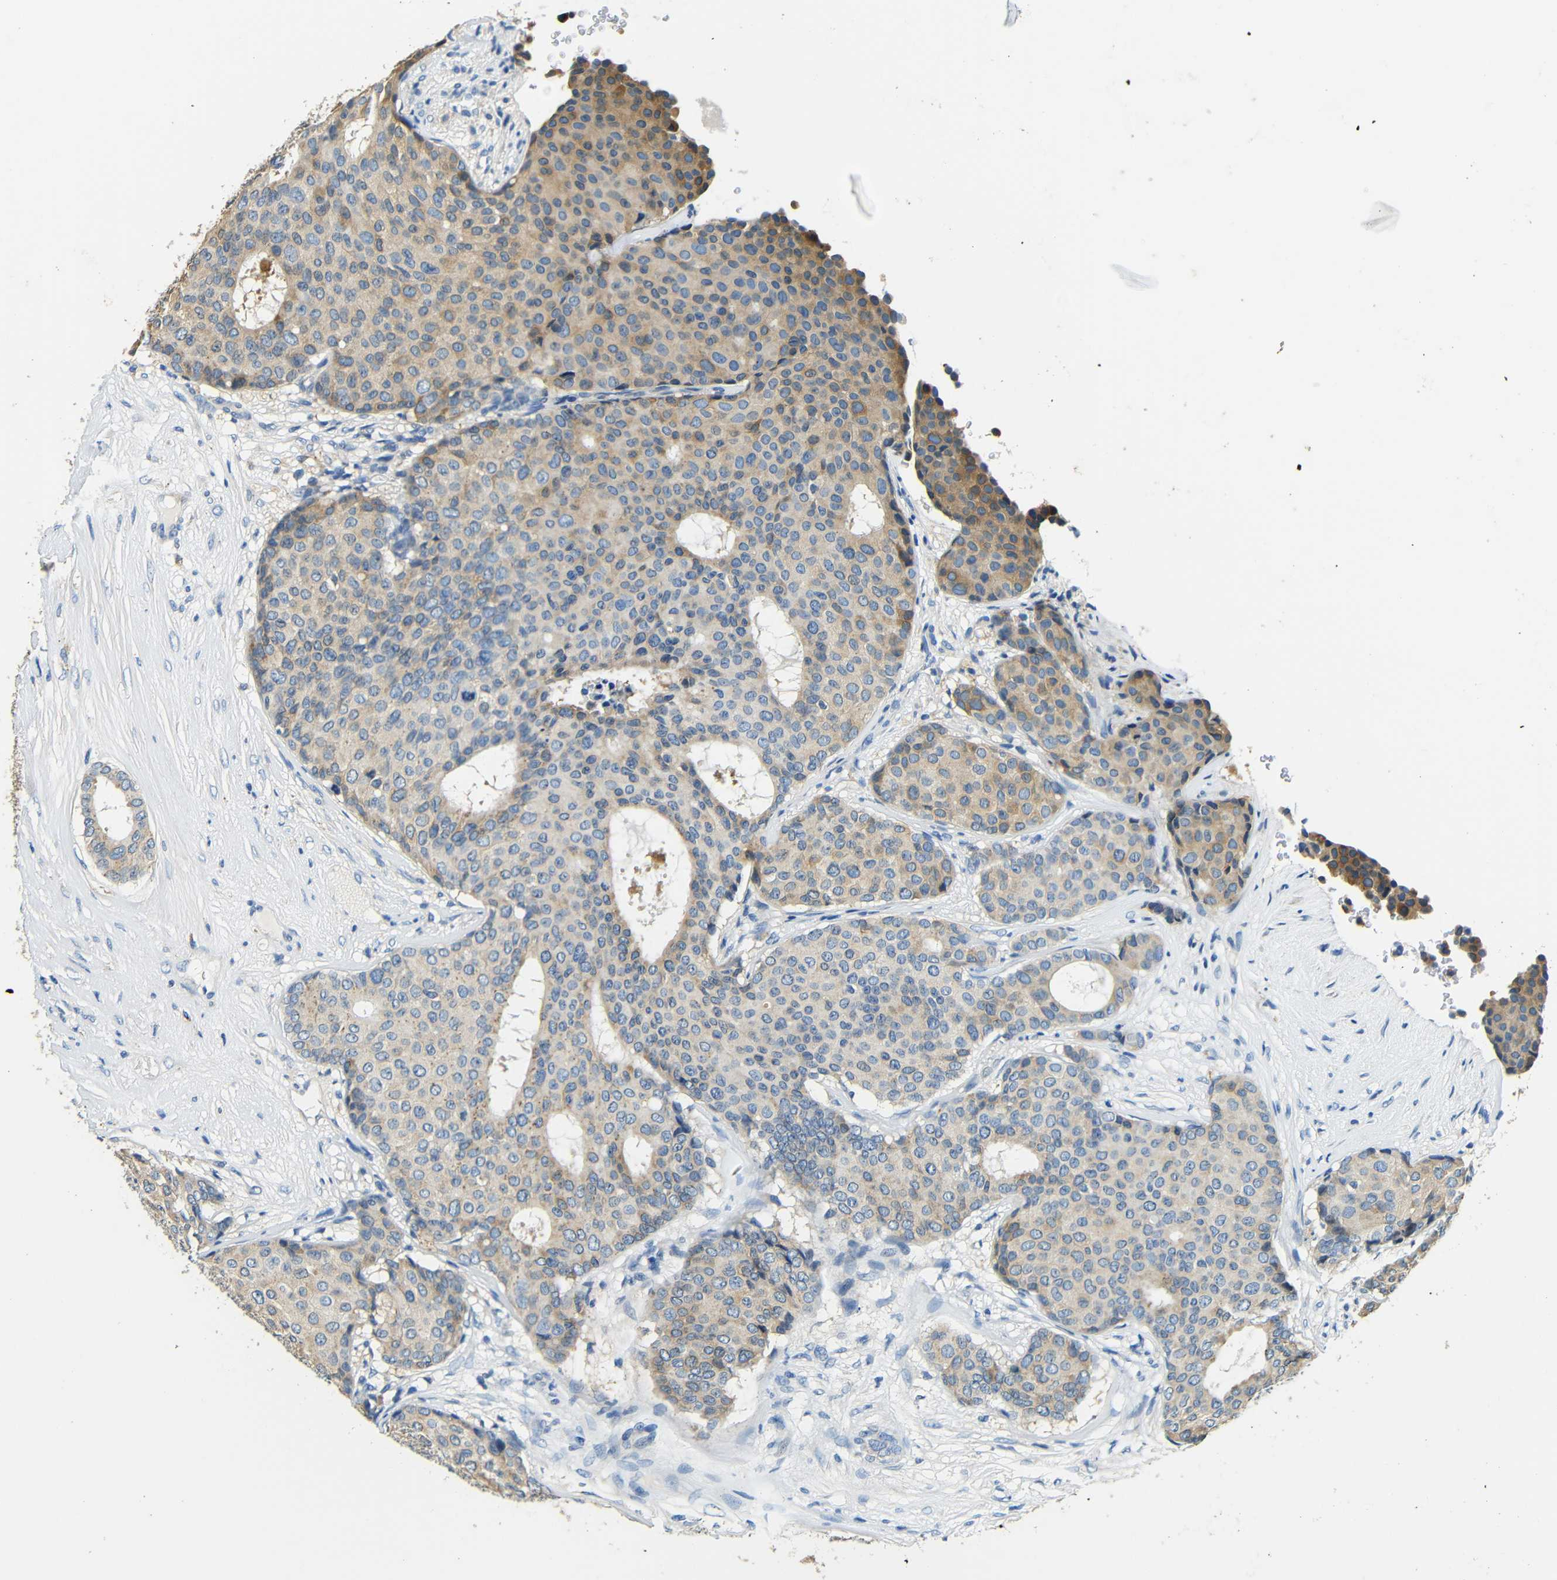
{"staining": {"intensity": "weak", "quantity": "25%-75%", "location": "cytoplasmic/membranous"}, "tissue": "breast cancer", "cell_type": "Tumor cells", "image_type": "cancer", "snomed": [{"axis": "morphology", "description": "Duct carcinoma"}, {"axis": "topography", "description": "Breast"}], "caption": "Weak cytoplasmic/membranous staining for a protein is identified in approximately 25%-75% of tumor cells of breast cancer using immunohistochemistry (IHC).", "gene": "FMO5", "patient": {"sex": "female", "age": 75}}